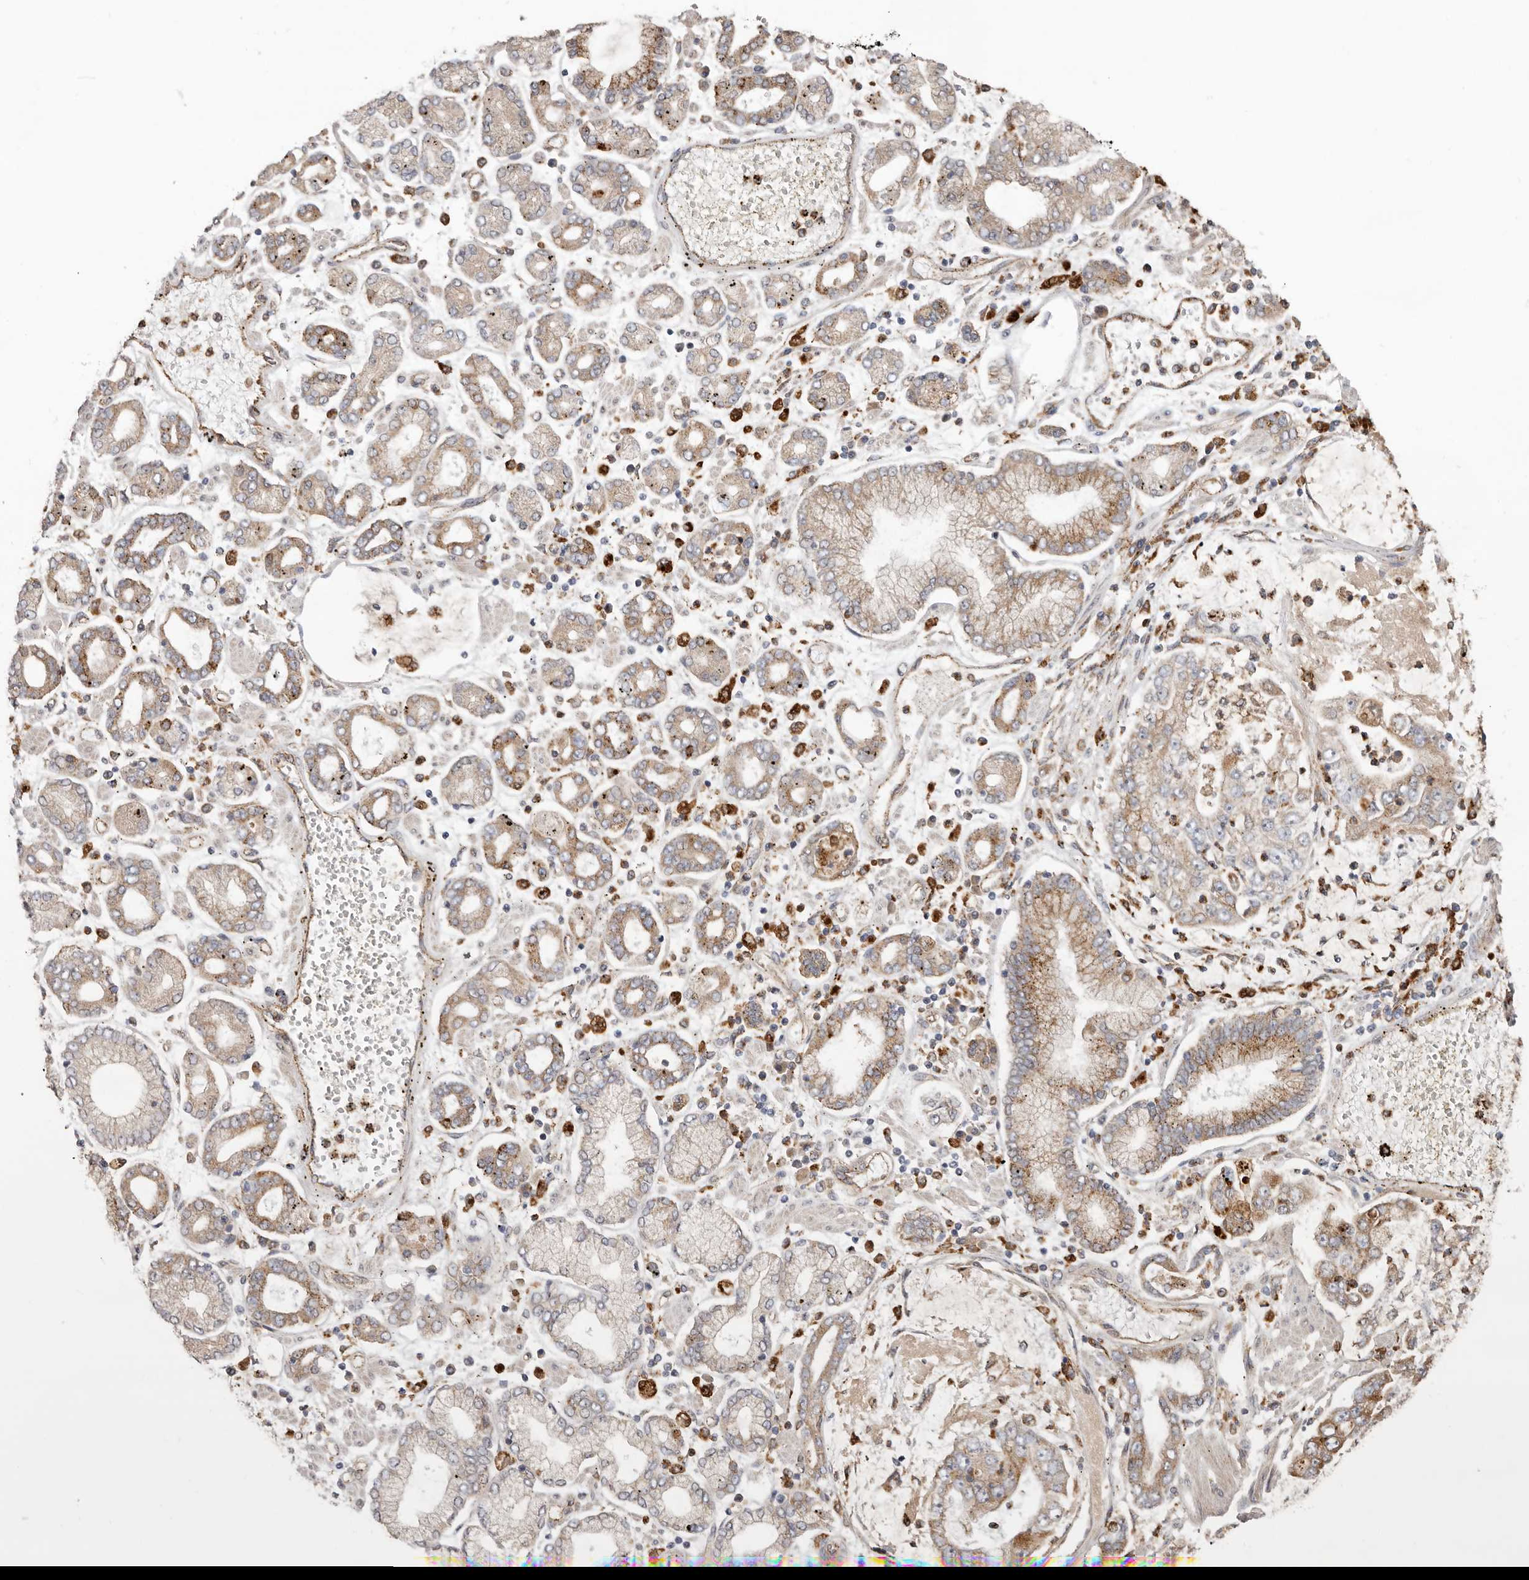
{"staining": {"intensity": "moderate", "quantity": "25%-75%", "location": "cytoplasmic/membranous"}, "tissue": "stomach cancer", "cell_type": "Tumor cells", "image_type": "cancer", "snomed": [{"axis": "morphology", "description": "Adenocarcinoma, NOS"}, {"axis": "topography", "description": "Stomach"}], "caption": "Moderate cytoplasmic/membranous protein expression is identified in approximately 25%-75% of tumor cells in adenocarcinoma (stomach).", "gene": "GRN", "patient": {"sex": "male", "age": 76}}